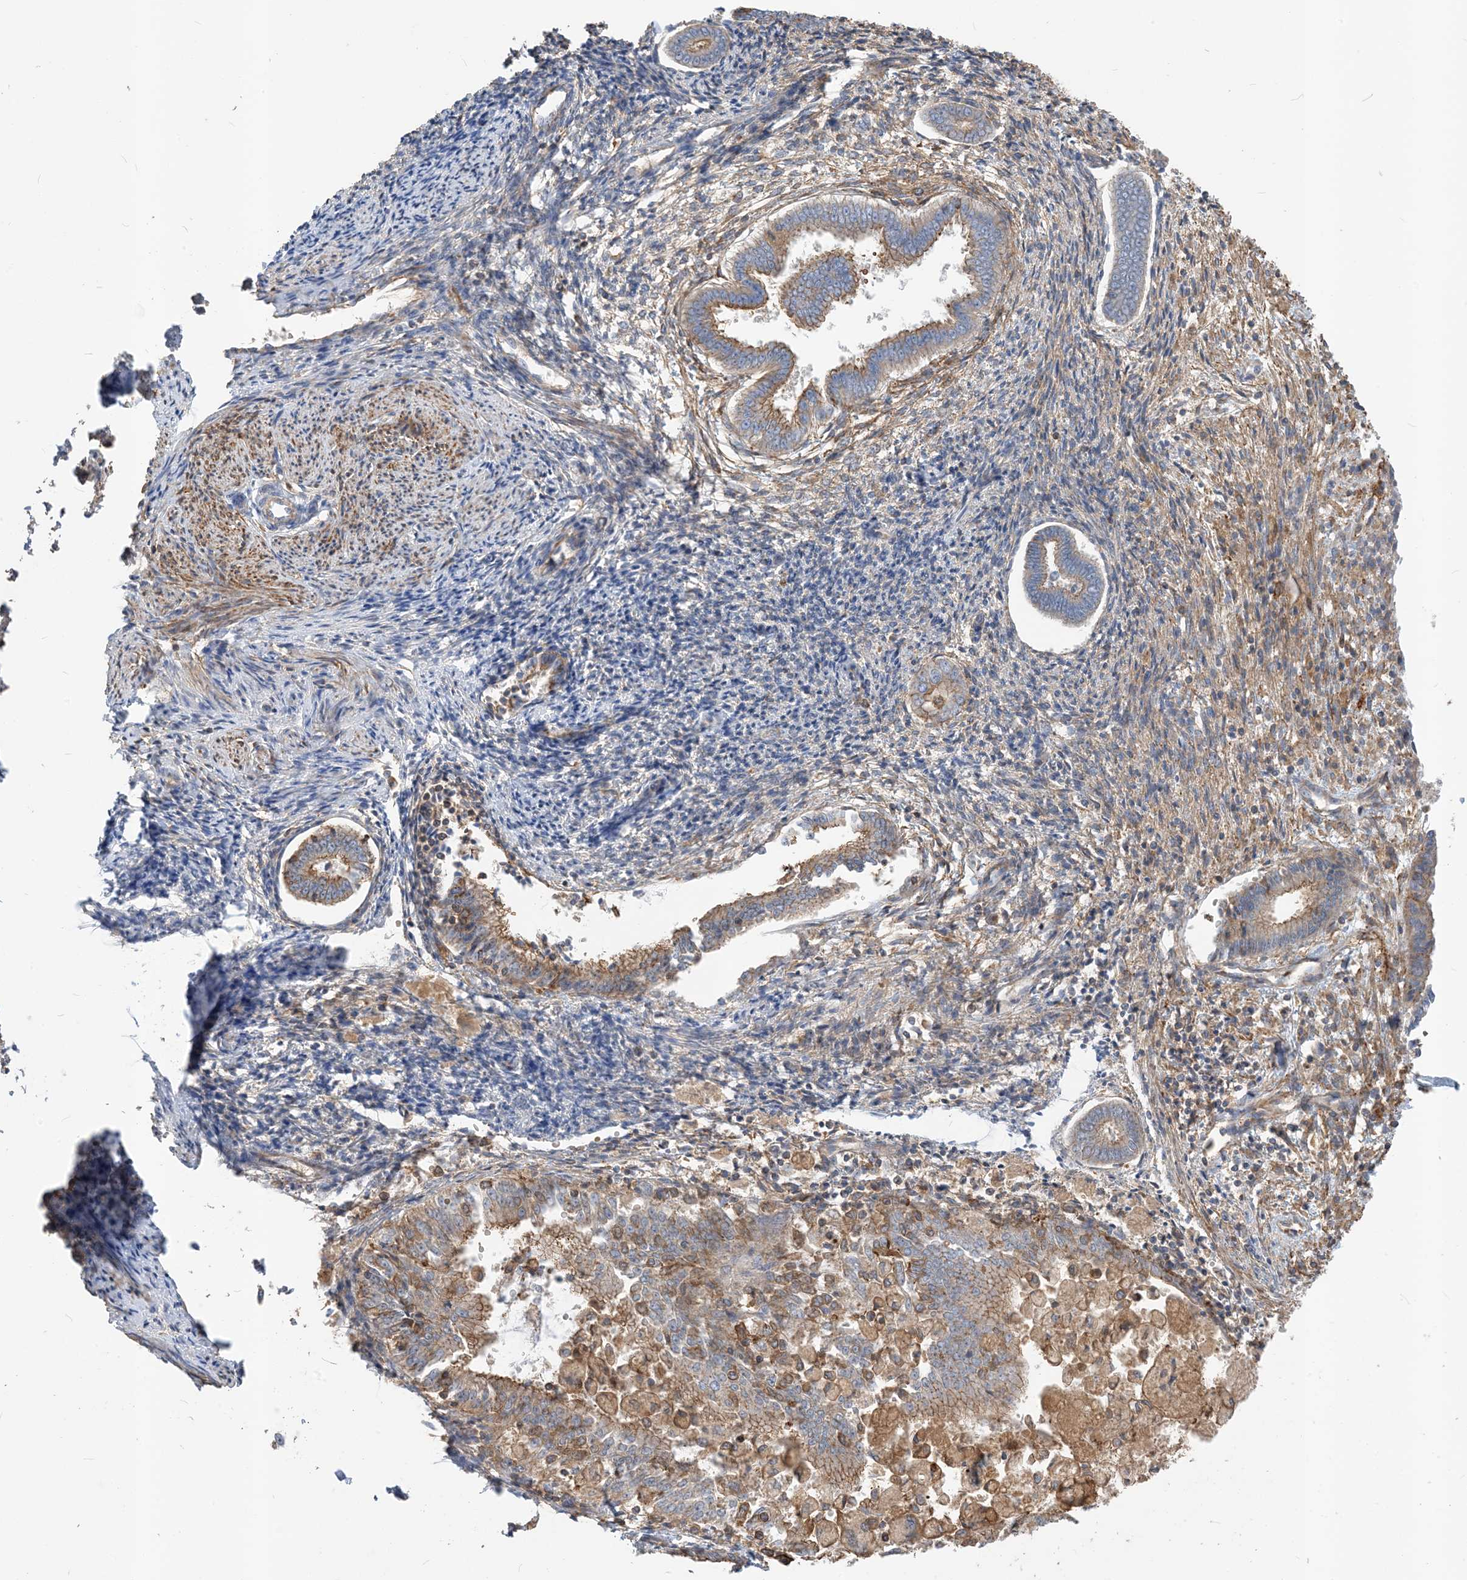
{"staining": {"intensity": "moderate", "quantity": "<25%", "location": "cytoplasmic/membranous"}, "tissue": "endometrium", "cell_type": "Cells in endometrial stroma", "image_type": "normal", "snomed": [{"axis": "morphology", "description": "Normal tissue, NOS"}, {"axis": "topography", "description": "Endometrium"}], "caption": "IHC image of benign endometrium: human endometrium stained using IHC demonstrates low levels of moderate protein expression localized specifically in the cytoplasmic/membranous of cells in endometrial stroma, appearing as a cytoplasmic/membranous brown color.", "gene": "PARVG", "patient": {"sex": "female", "age": 56}}